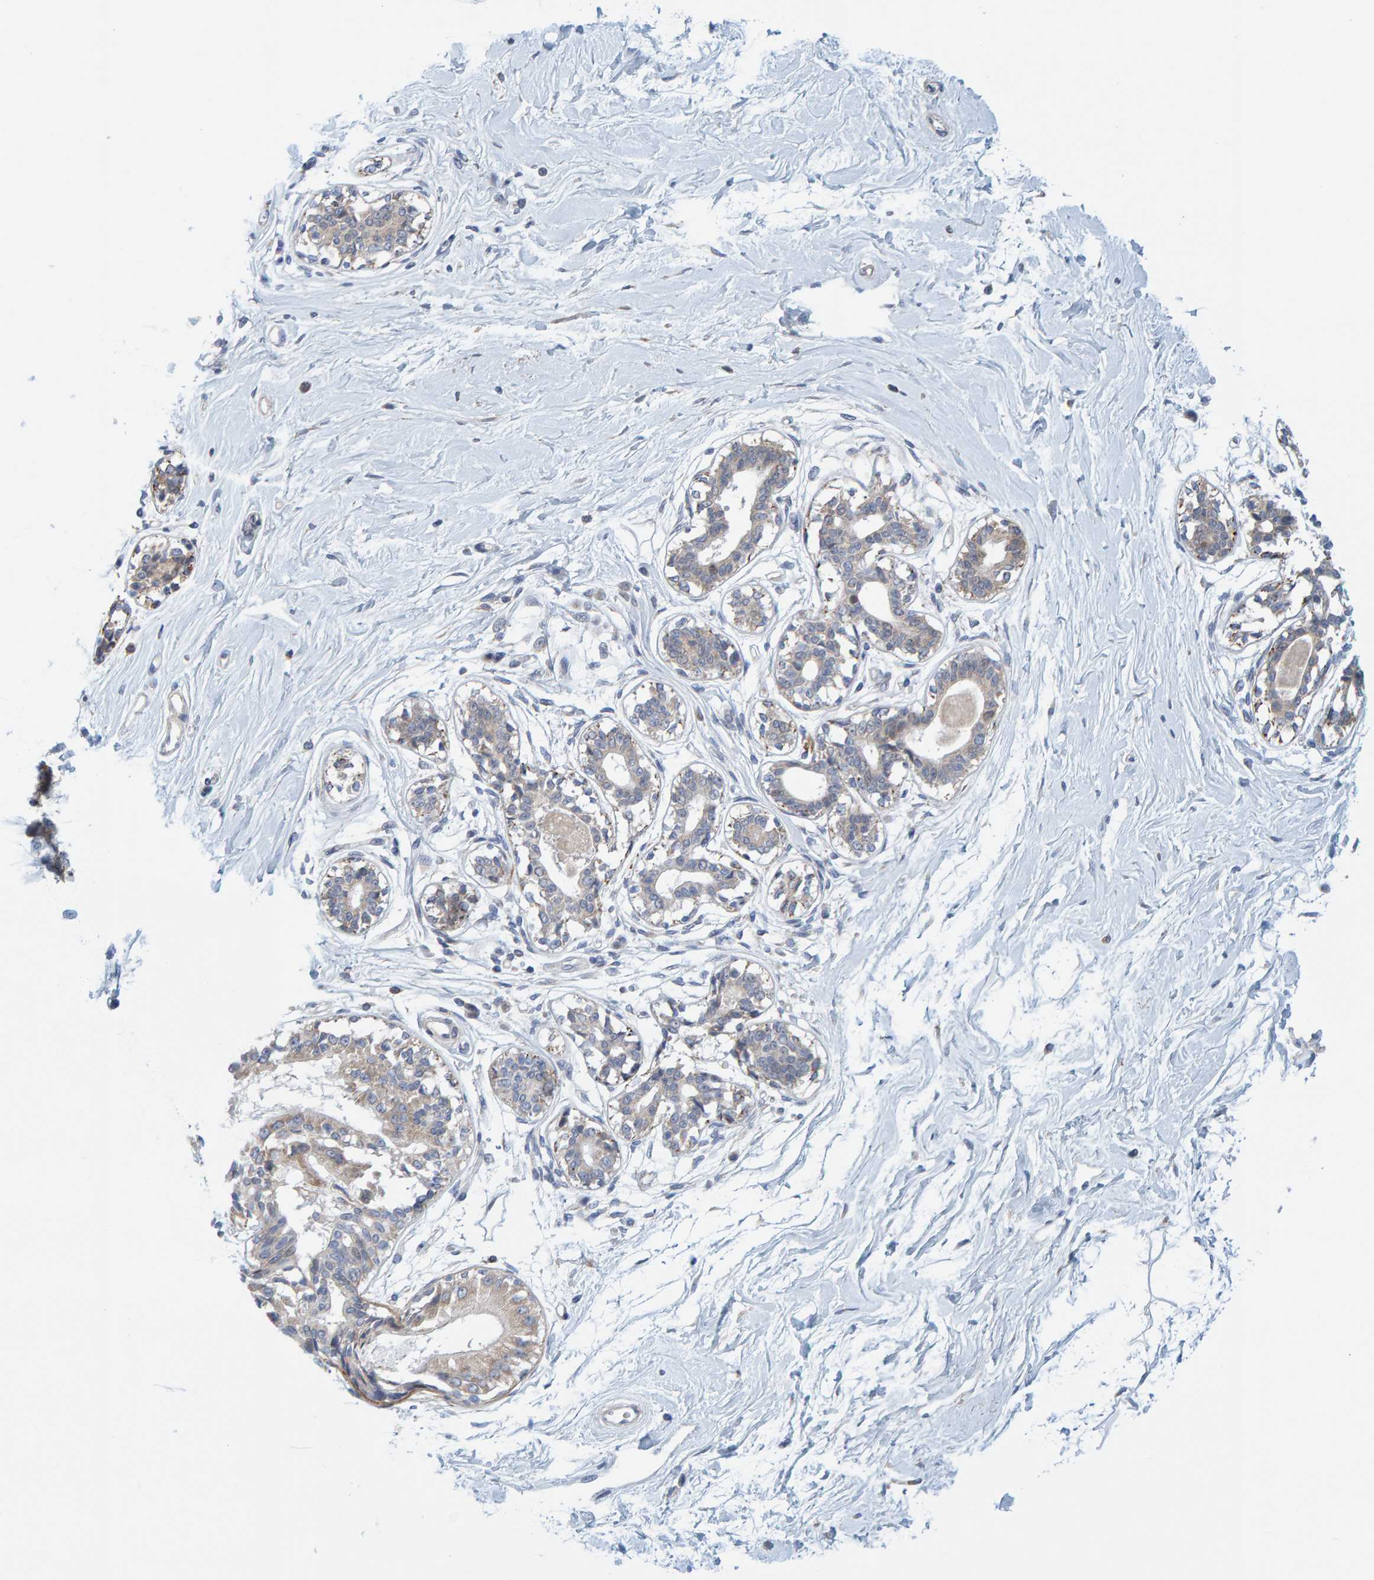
{"staining": {"intensity": "strong", "quantity": "<25%", "location": "cytoplasmic/membranous"}, "tissue": "breast", "cell_type": "Glandular cells", "image_type": "normal", "snomed": [{"axis": "morphology", "description": "Normal tissue, NOS"}, {"axis": "topography", "description": "Breast"}], "caption": "Breast stained with DAB IHC exhibits medium levels of strong cytoplasmic/membranous positivity in approximately <25% of glandular cells. (DAB (3,3'-diaminobenzidine) IHC, brown staining for protein, blue staining for nuclei).", "gene": "ZC3H3", "patient": {"sex": "female", "age": 45}}